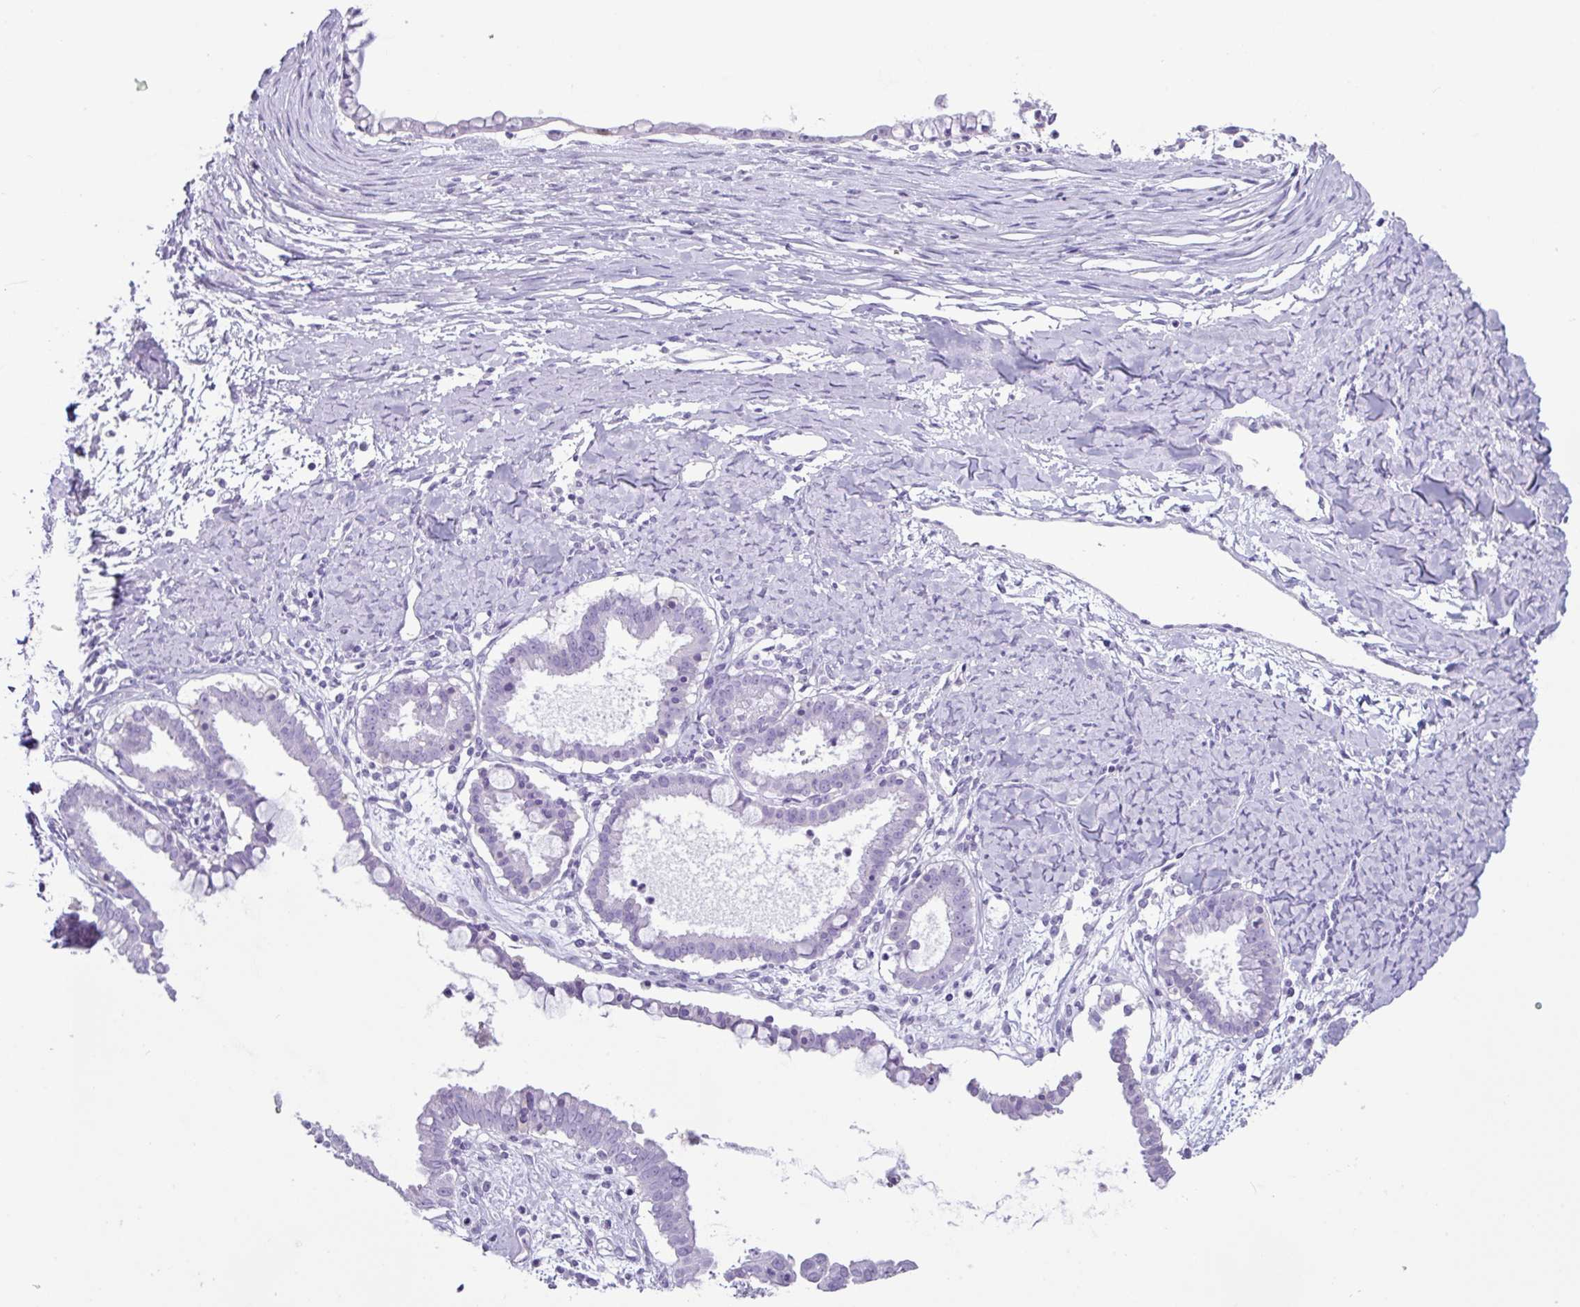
{"staining": {"intensity": "negative", "quantity": "none", "location": "none"}, "tissue": "ovarian cancer", "cell_type": "Tumor cells", "image_type": "cancer", "snomed": [{"axis": "morphology", "description": "Cystadenocarcinoma, mucinous, NOS"}, {"axis": "topography", "description": "Ovary"}], "caption": "Immunohistochemistry of human ovarian cancer (mucinous cystadenocarcinoma) exhibits no positivity in tumor cells.", "gene": "NCCRP1", "patient": {"sex": "female", "age": 61}}